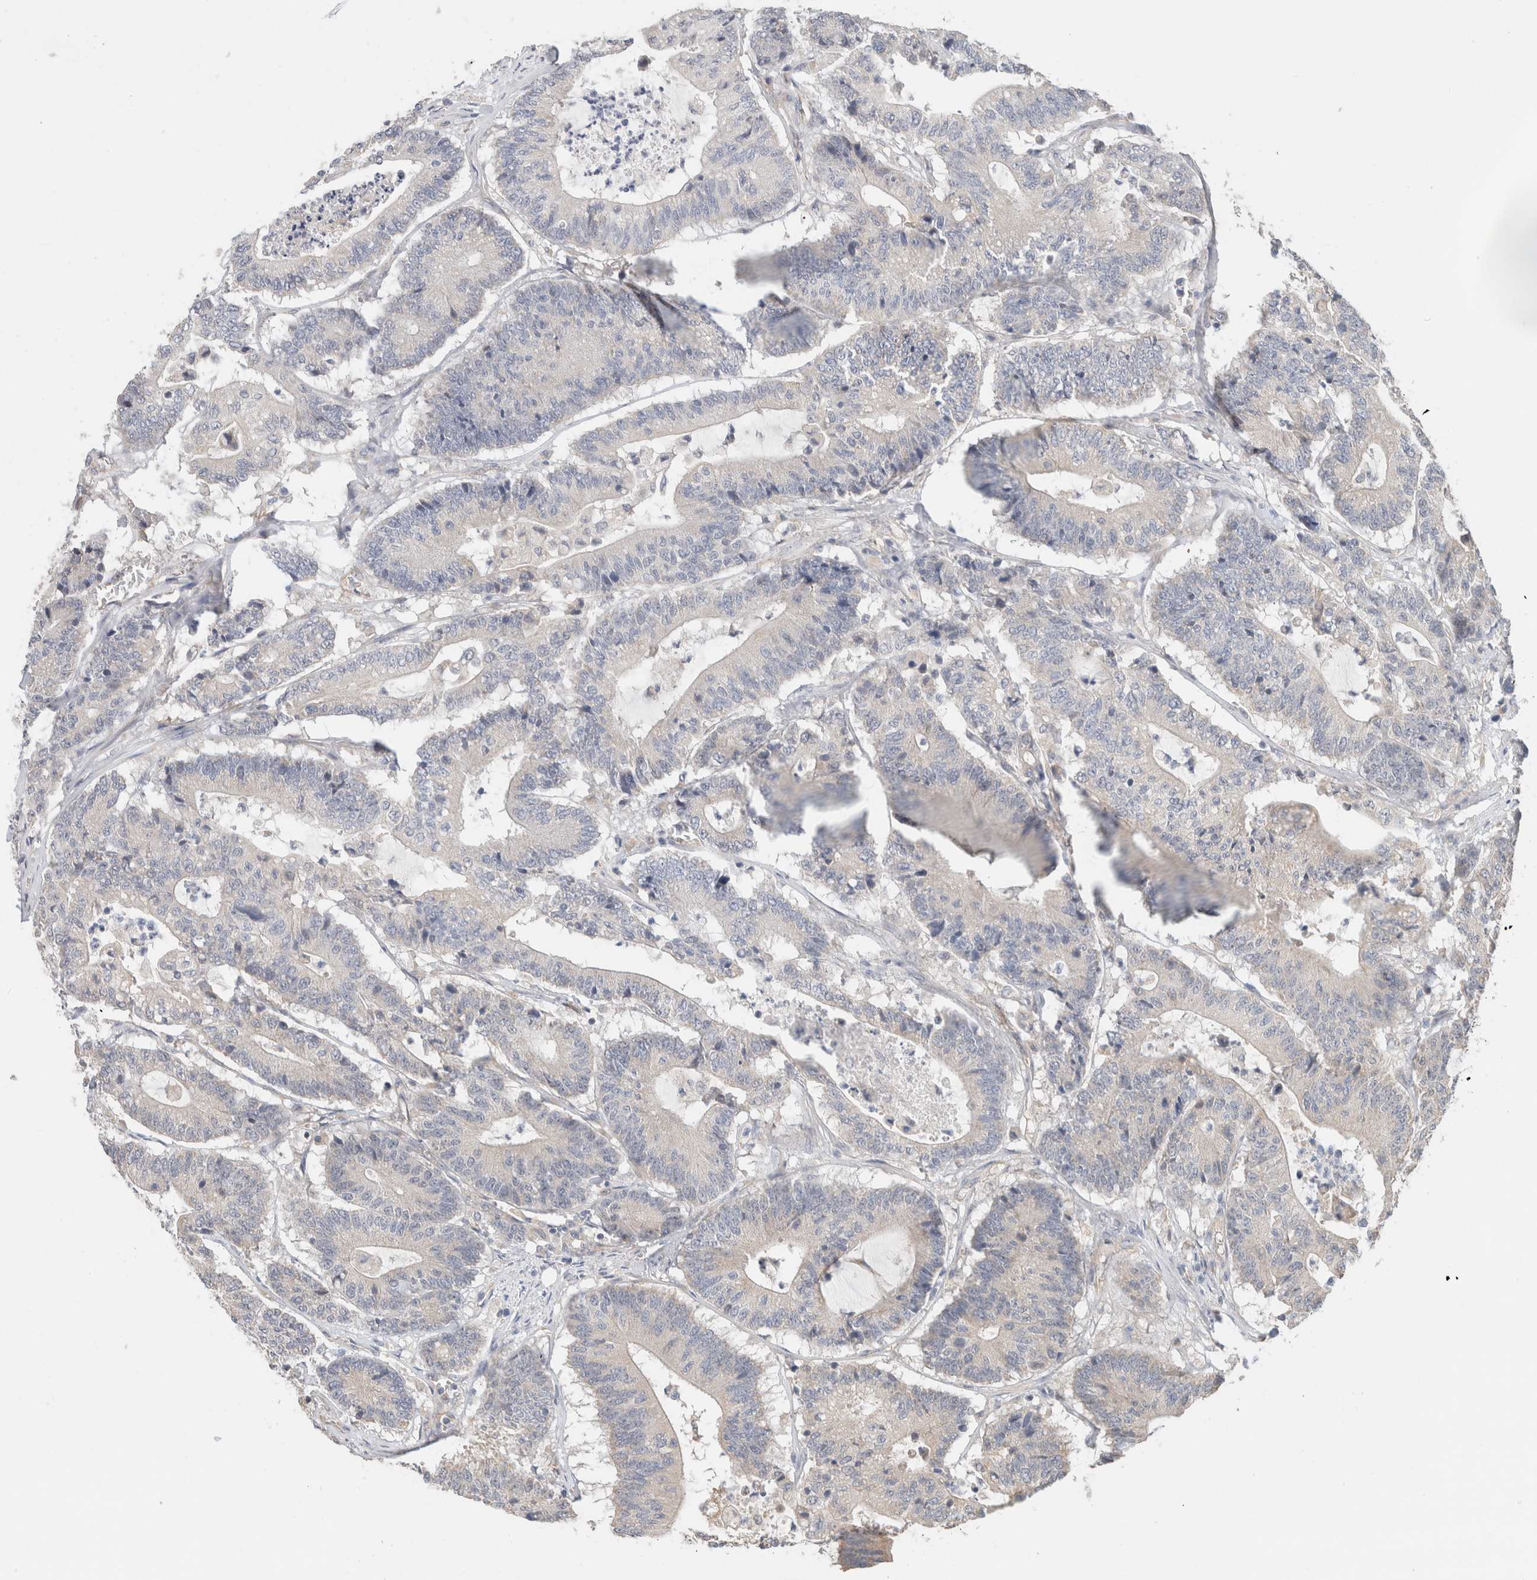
{"staining": {"intensity": "negative", "quantity": "none", "location": "none"}, "tissue": "colorectal cancer", "cell_type": "Tumor cells", "image_type": "cancer", "snomed": [{"axis": "morphology", "description": "Adenocarcinoma, NOS"}, {"axis": "topography", "description": "Colon"}], "caption": "Immunohistochemical staining of human adenocarcinoma (colorectal) demonstrates no significant staining in tumor cells.", "gene": "CA13", "patient": {"sex": "female", "age": 84}}